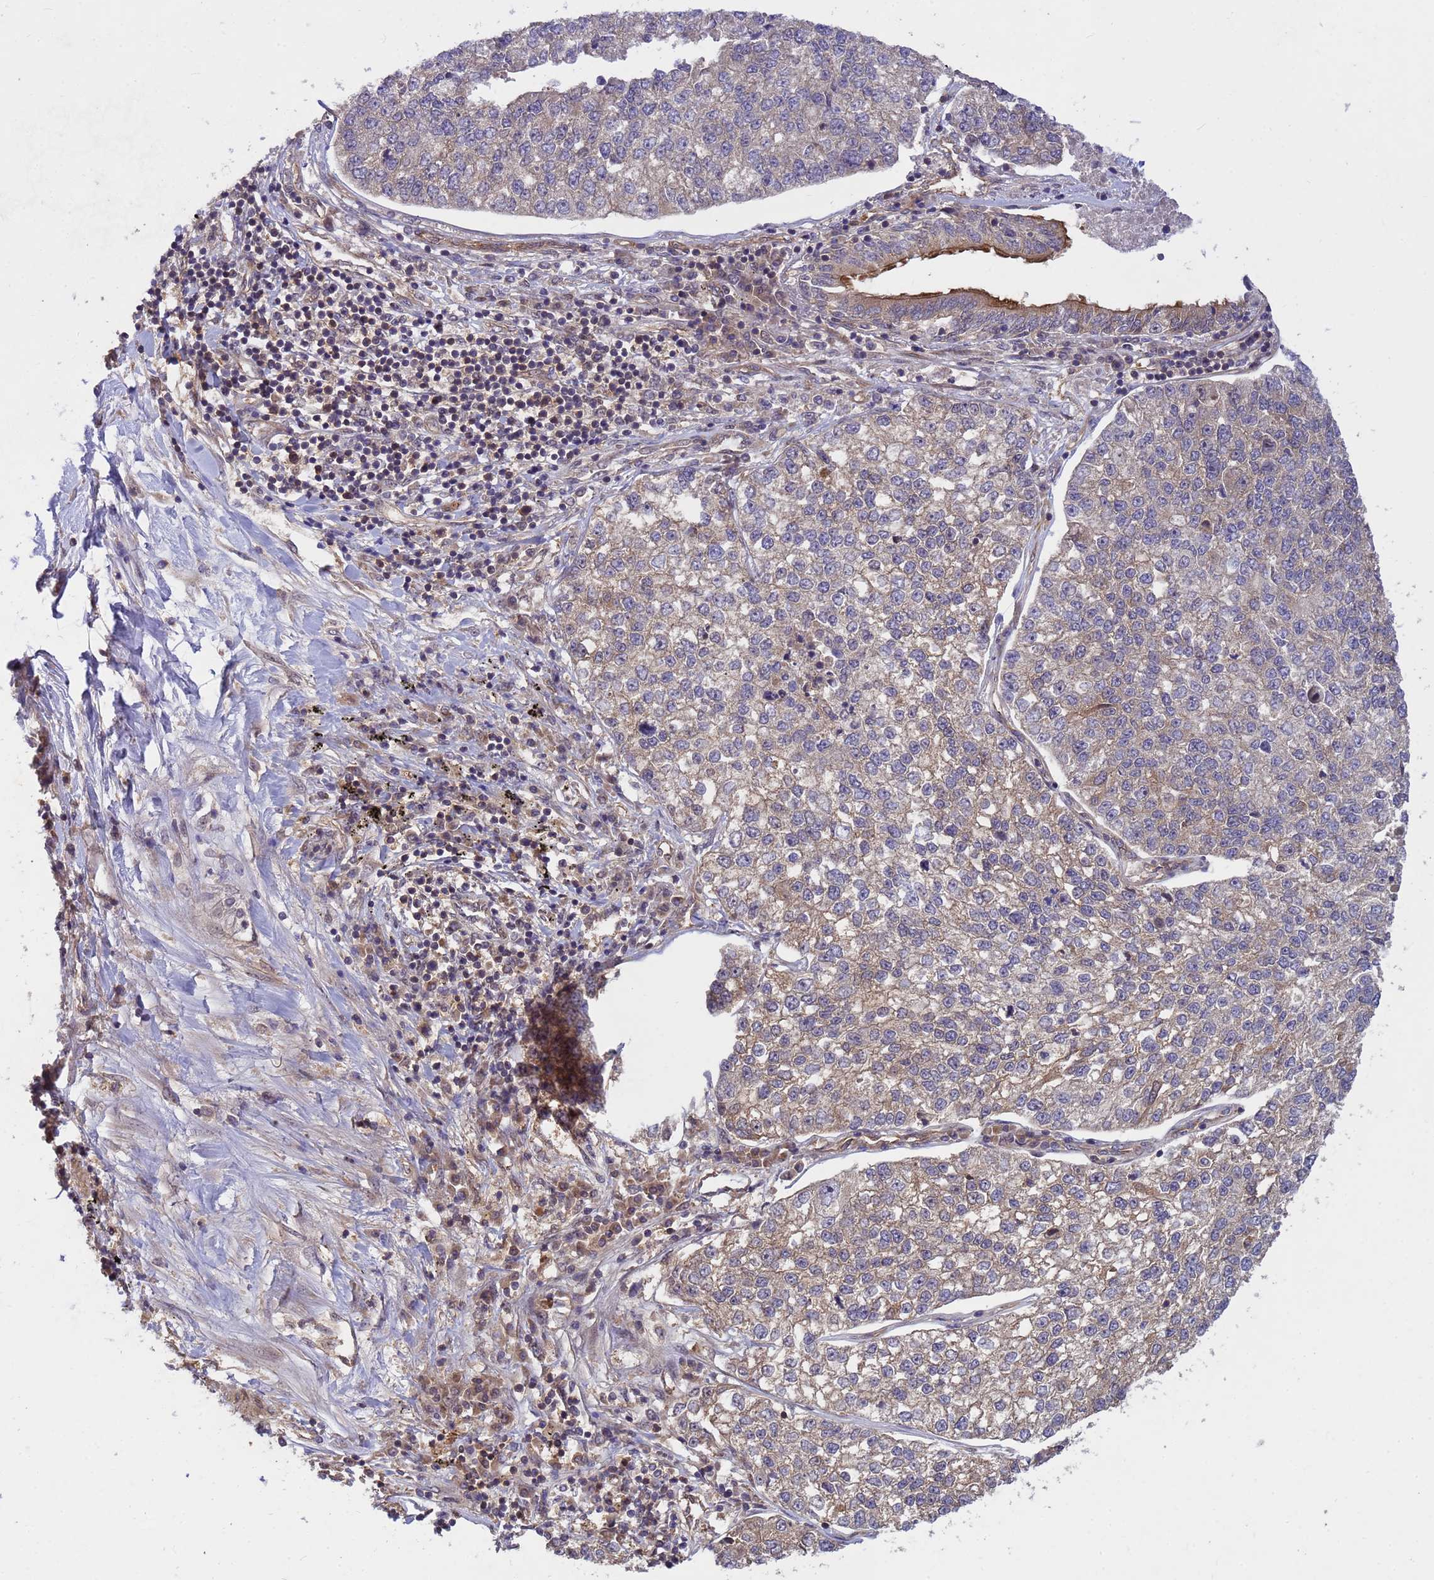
{"staining": {"intensity": "weak", "quantity": ">75%", "location": "cytoplasmic/membranous"}, "tissue": "lung cancer", "cell_type": "Tumor cells", "image_type": "cancer", "snomed": [{"axis": "morphology", "description": "Adenocarcinoma, NOS"}, {"axis": "topography", "description": "Lung"}], "caption": "The micrograph reveals immunohistochemical staining of adenocarcinoma (lung). There is weak cytoplasmic/membranous positivity is identified in about >75% of tumor cells.", "gene": "PPP2CB", "patient": {"sex": "male", "age": 49}}